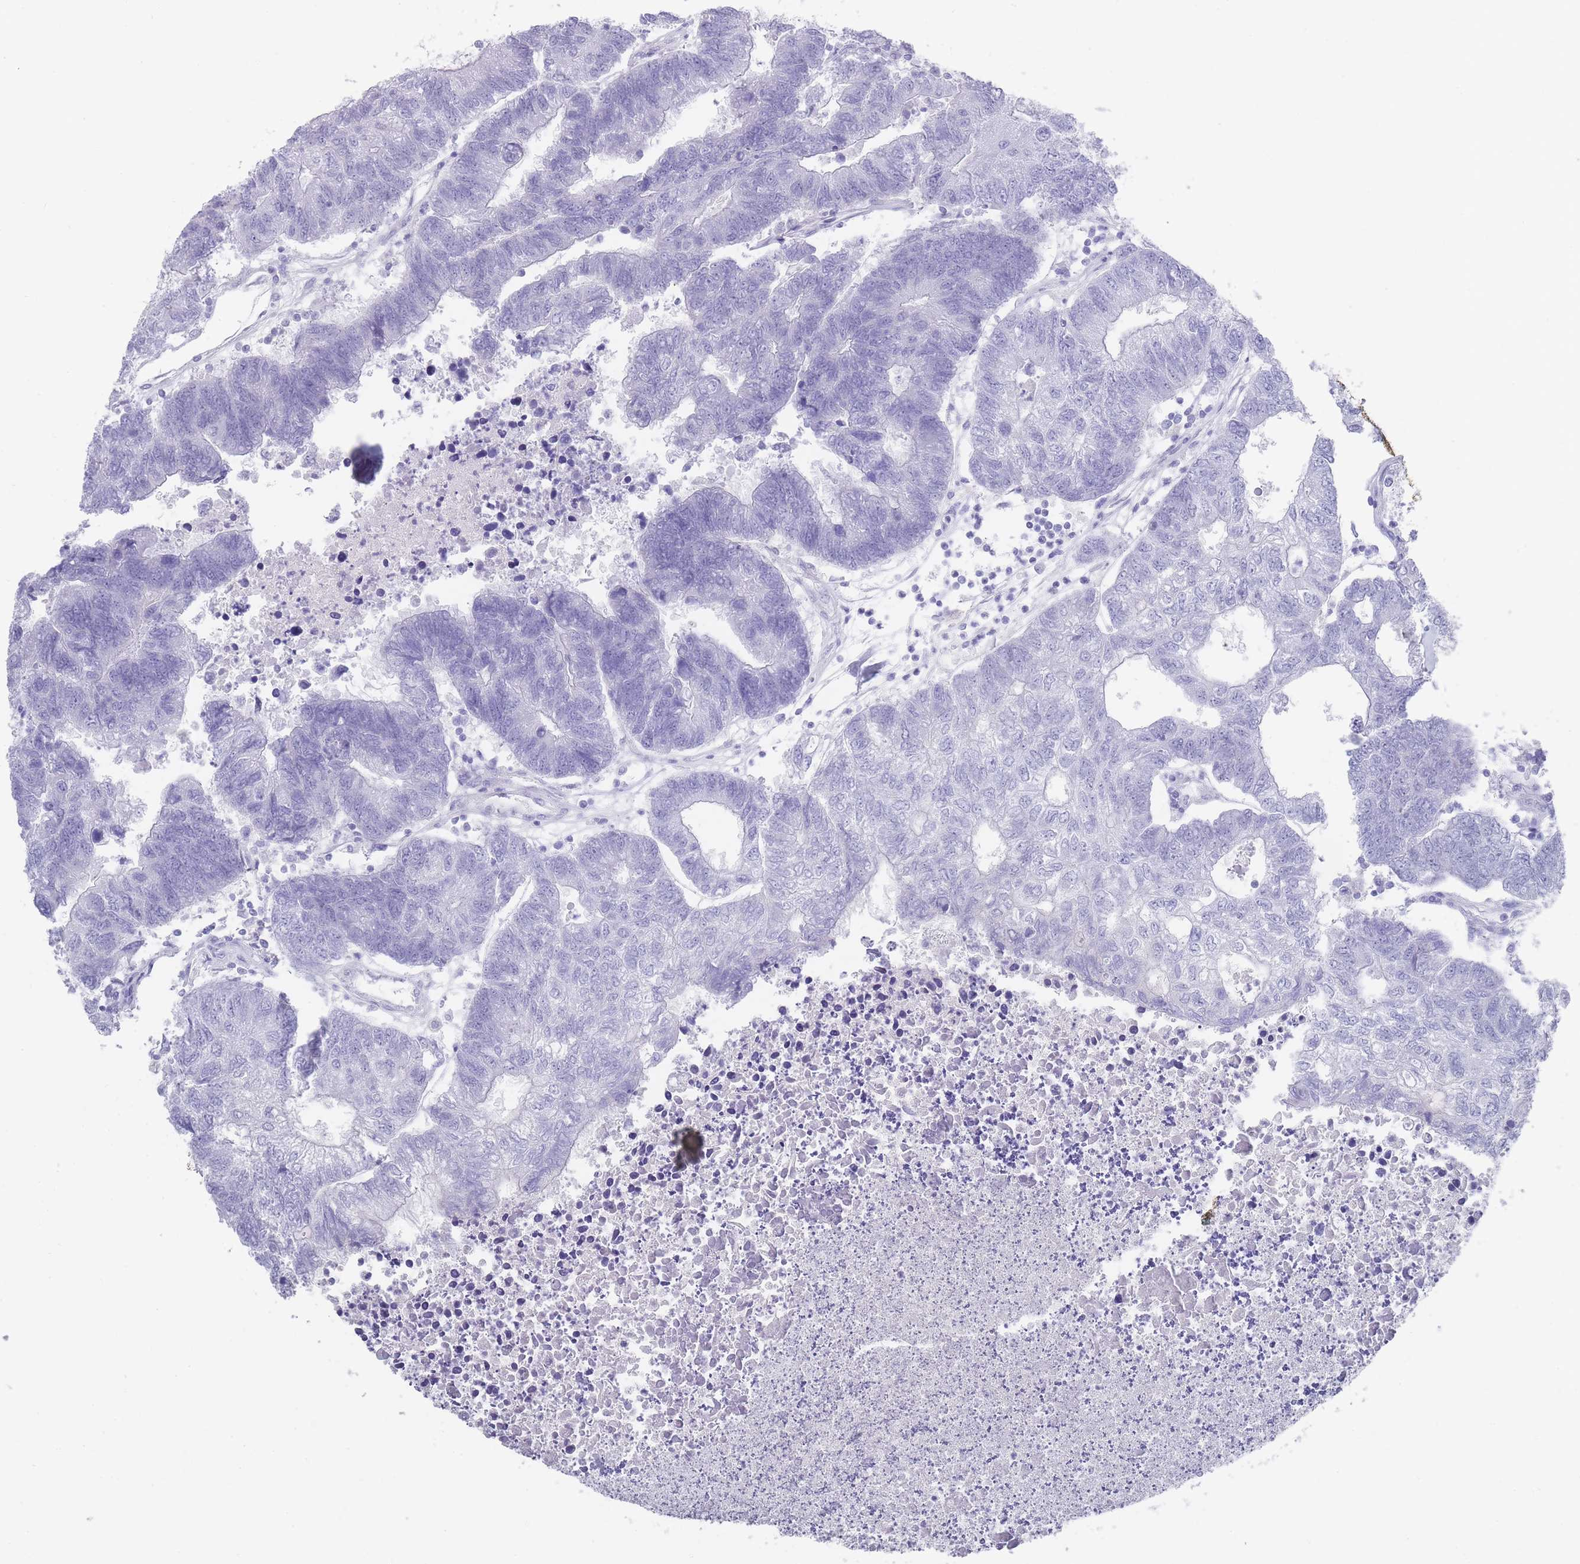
{"staining": {"intensity": "negative", "quantity": "none", "location": "none"}, "tissue": "colorectal cancer", "cell_type": "Tumor cells", "image_type": "cancer", "snomed": [{"axis": "morphology", "description": "Adenocarcinoma, NOS"}, {"axis": "topography", "description": "Colon"}], "caption": "Protein analysis of colorectal cancer (adenocarcinoma) demonstrates no significant staining in tumor cells.", "gene": "RAB2B", "patient": {"sex": "female", "age": 48}}